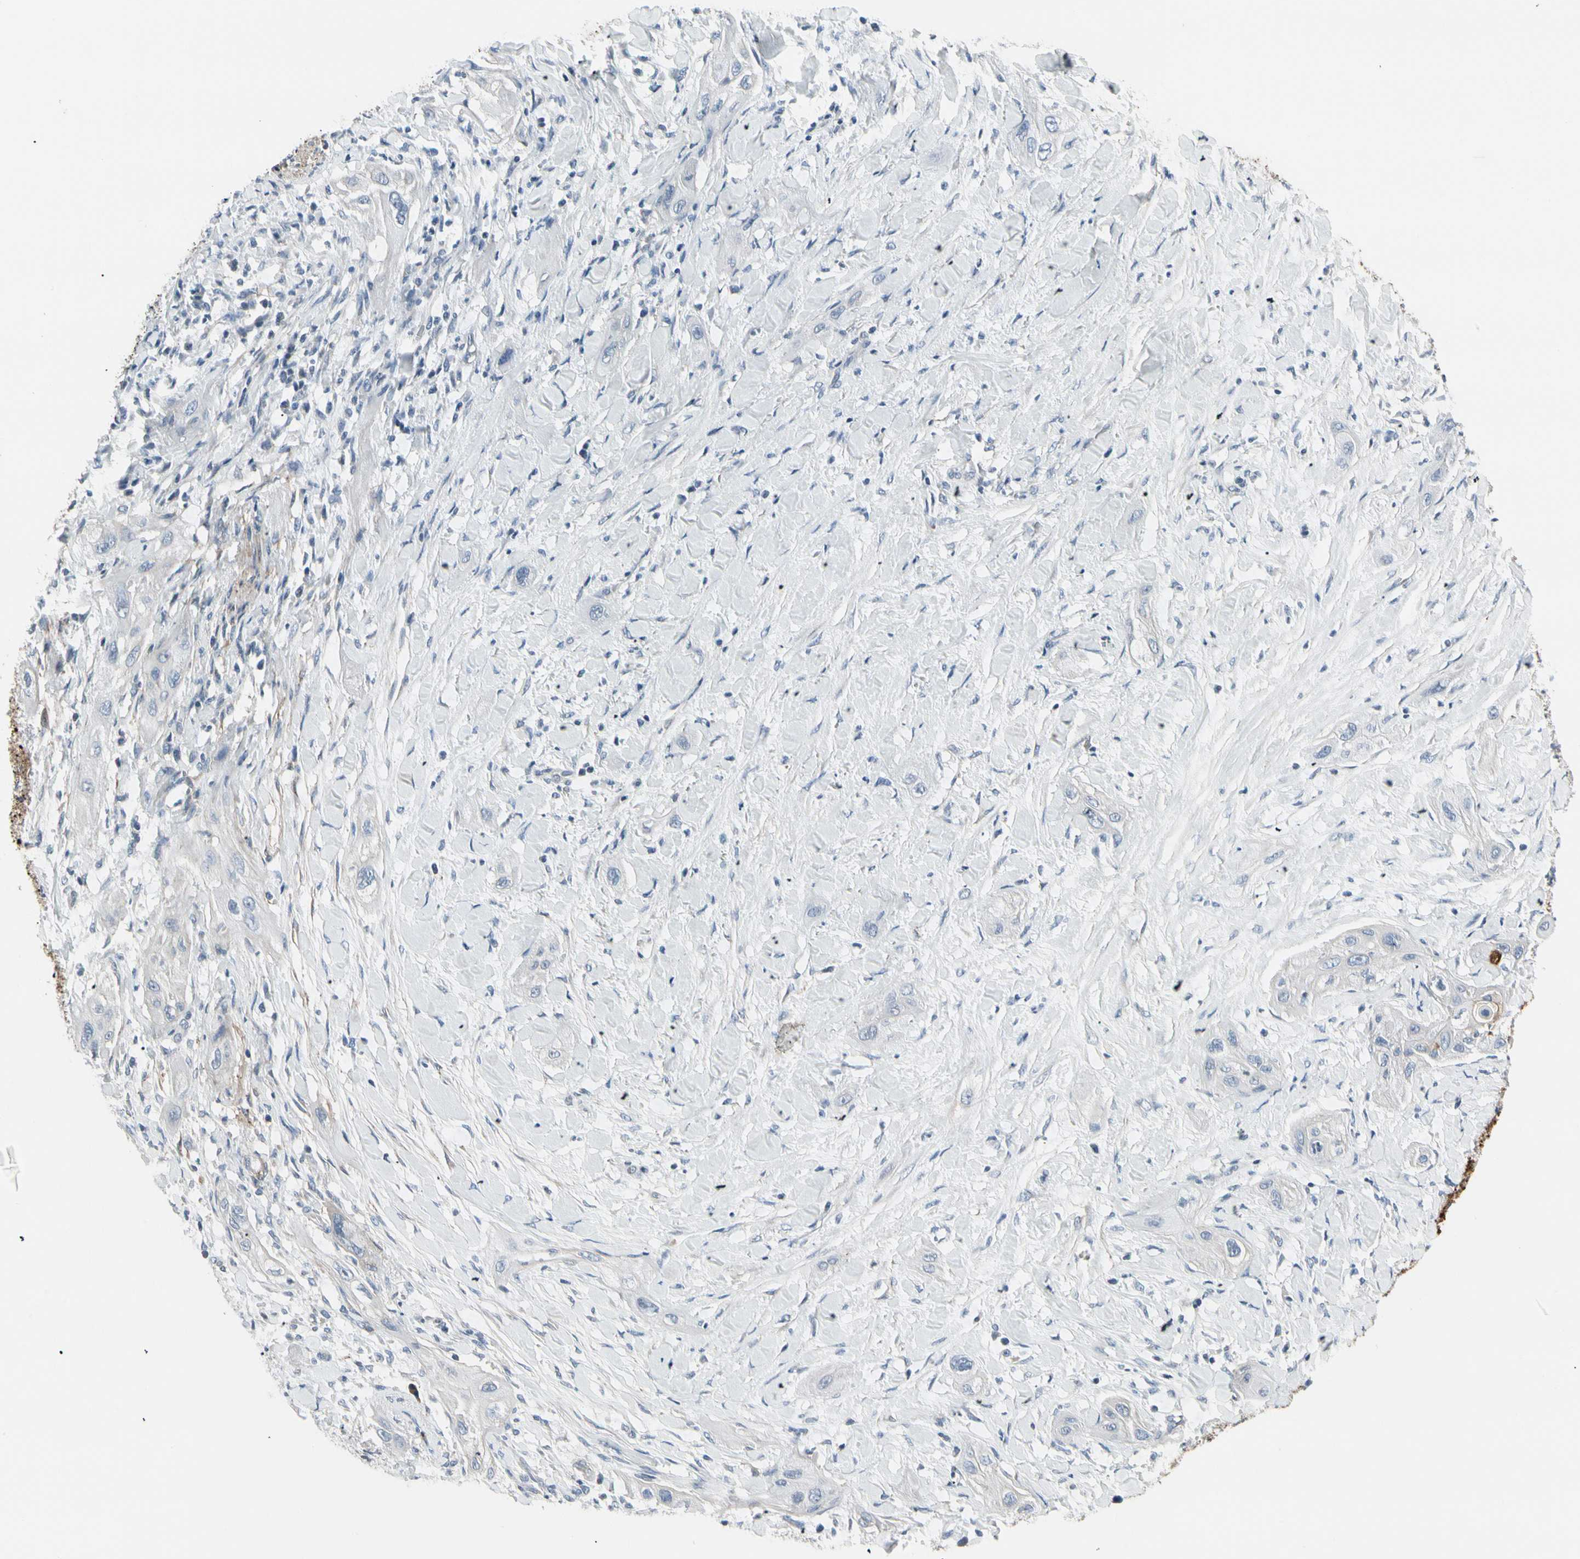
{"staining": {"intensity": "negative", "quantity": "none", "location": "none"}, "tissue": "lung cancer", "cell_type": "Tumor cells", "image_type": "cancer", "snomed": [{"axis": "morphology", "description": "Squamous cell carcinoma, NOS"}, {"axis": "topography", "description": "Lung"}], "caption": "This is a image of immunohistochemistry (IHC) staining of lung squamous cell carcinoma, which shows no expression in tumor cells. The staining was performed using DAB (3,3'-diaminobenzidine) to visualize the protein expression in brown, while the nuclei were stained in blue with hematoxylin (Magnification: 20x).", "gene": "PIGR", "patient": {"sex": "female", "age": 47}}